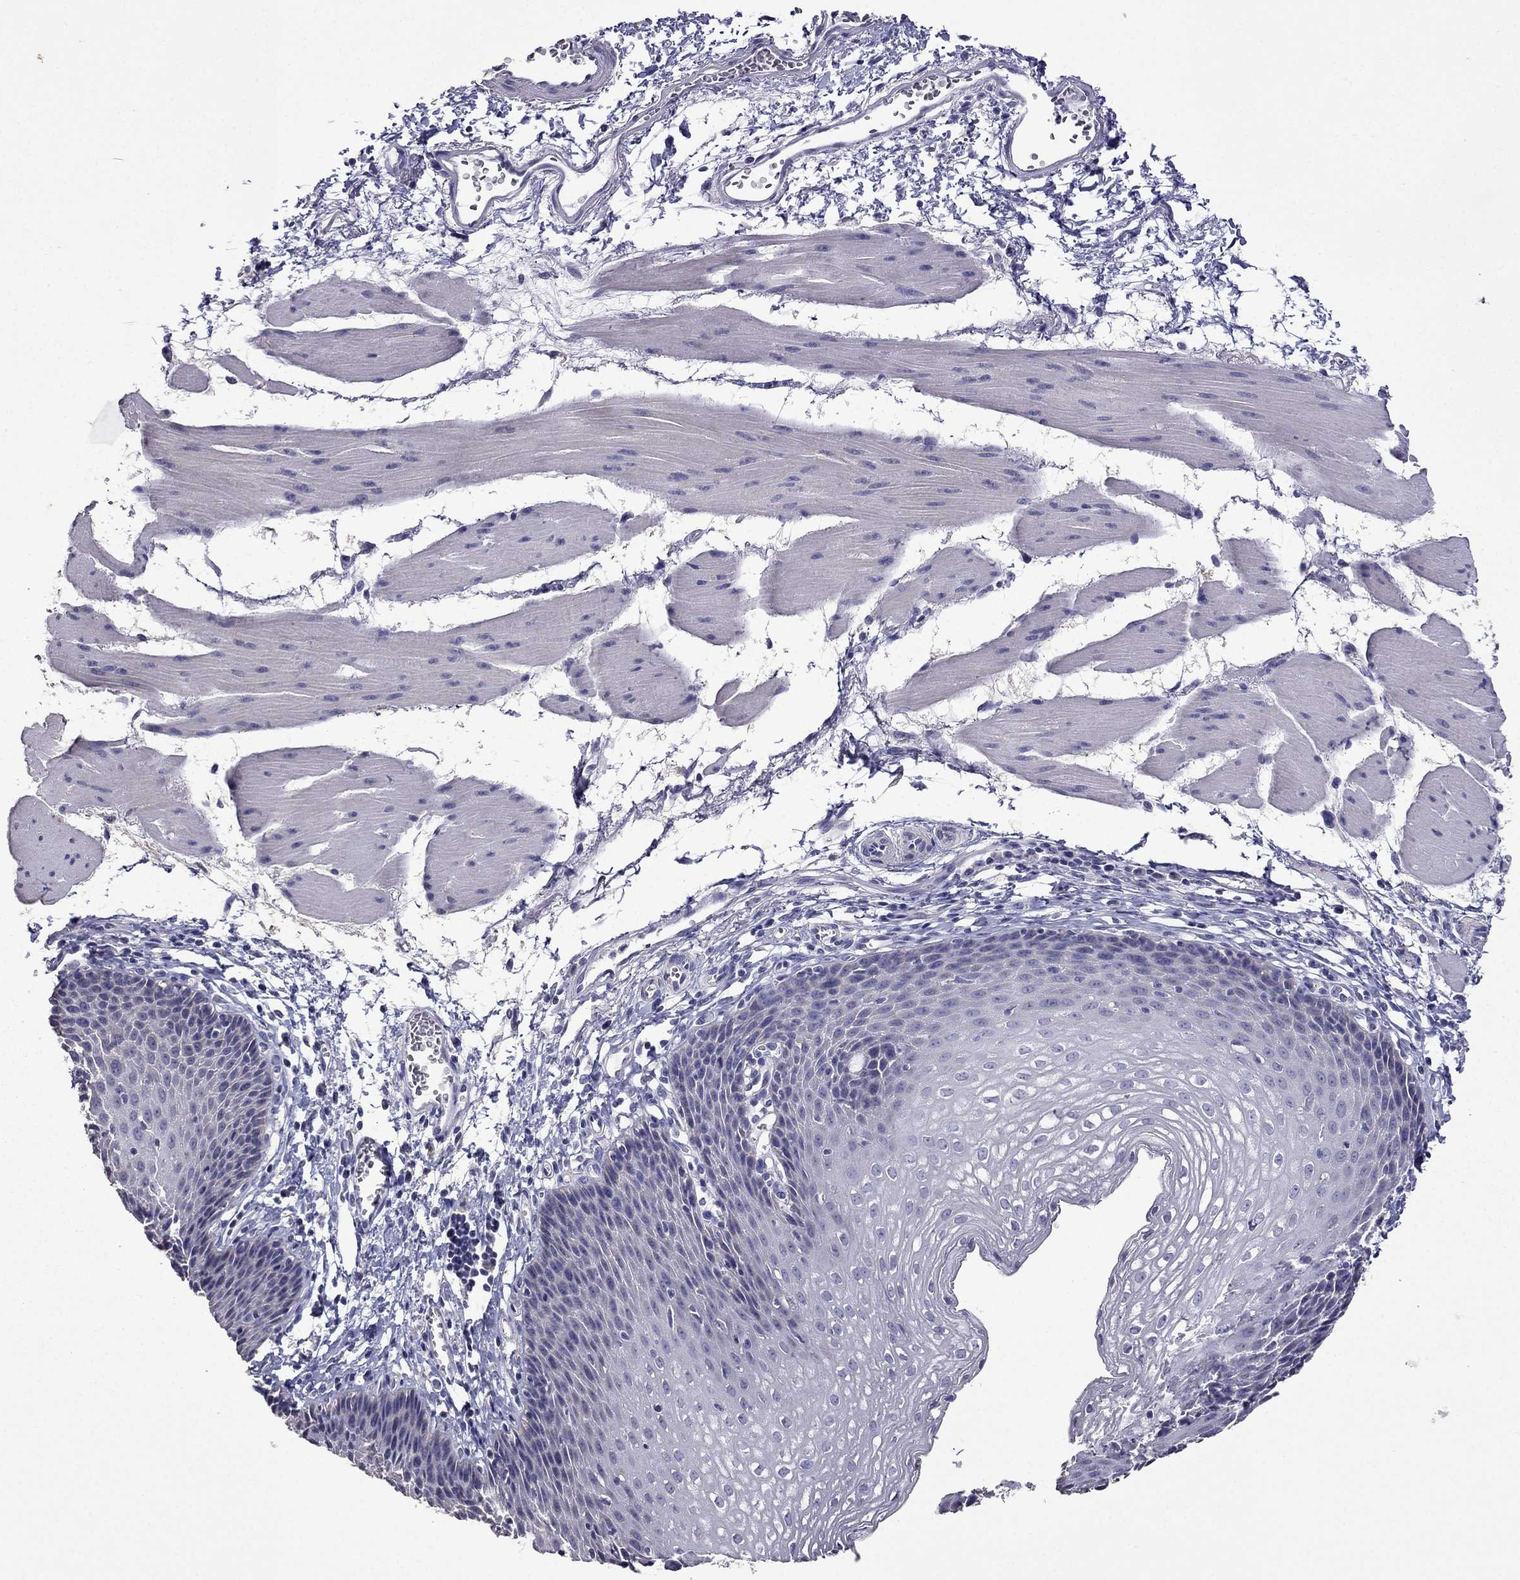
{"staining": {"intensity": "negative", "quantity": "none", "location": "none"}, "tissue": "esophagus", "cell_type": "Squamous epithelial cells", "image_type": "normal", "snomed": [{"axis": "morphology", "description": "Normal tissue, NOS"}, {"axis": "topography", "description": "Esophagus"}], "caption": "This is a image of immunohistochemistry (IHC) staining of benign esophagus, which shows no expression in squamous epithelial cells. (DAB immunohistochemistry (IHC), high magnification).", "gene": "AK5", "patient": {"sex": "female", "age": 64}}